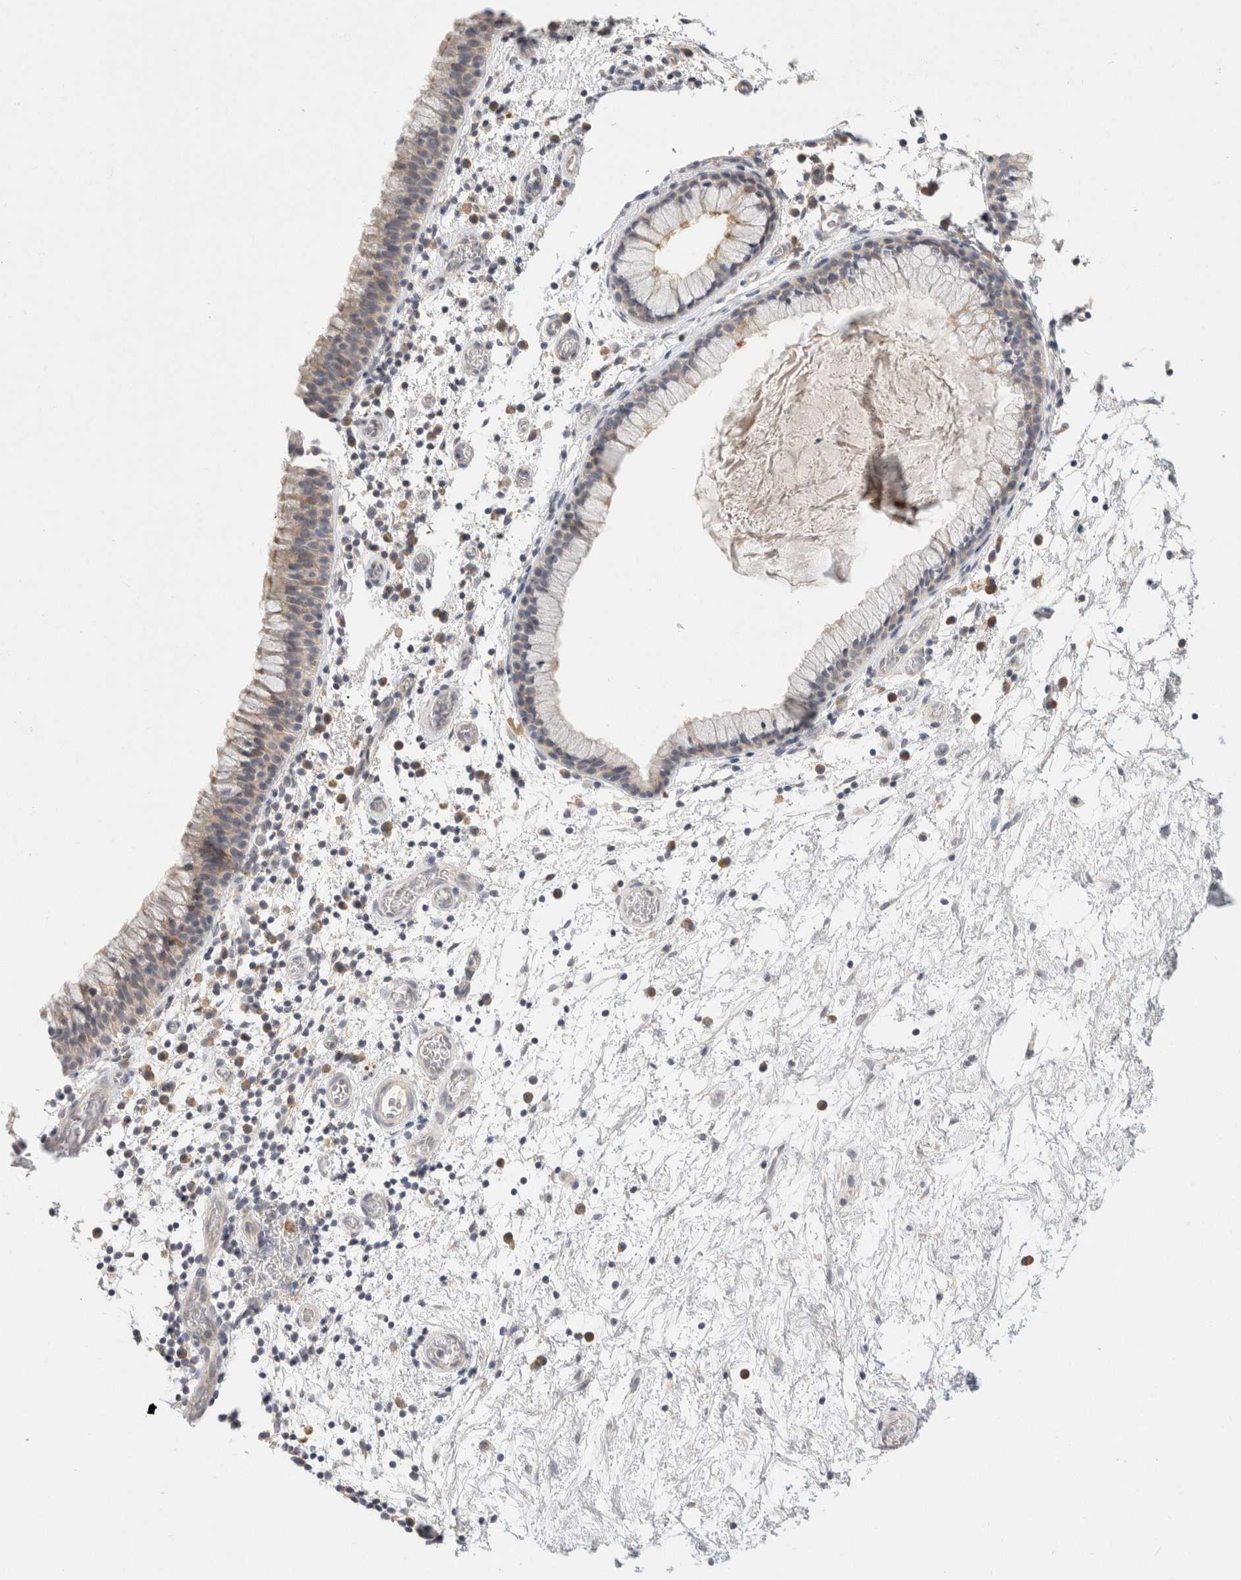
{"staining": {"intensity": "moderate", "quantity": "<25%", "location": "cytoplasmic/membranous"}, "tissue": "nasopharynx", "cell_type": "Respiratory epithelial cells", "image_type": "normal", "snomed": [{"axis": "morphology", "description": "Normal tissue, NOS"}, {"axis": "morphology", "description": "Inflammation, NOS"}, {"axis": "topography", "description": "Nasopharynx"}], "caption": "Respiratory epithelial cells display low levels of moderate cytoplasmic/membranous staining in approximately <25% of cells in benign human nasopharynx.", "gene": "CHRM4", "patient": {"sex": "male", "age": 48}}